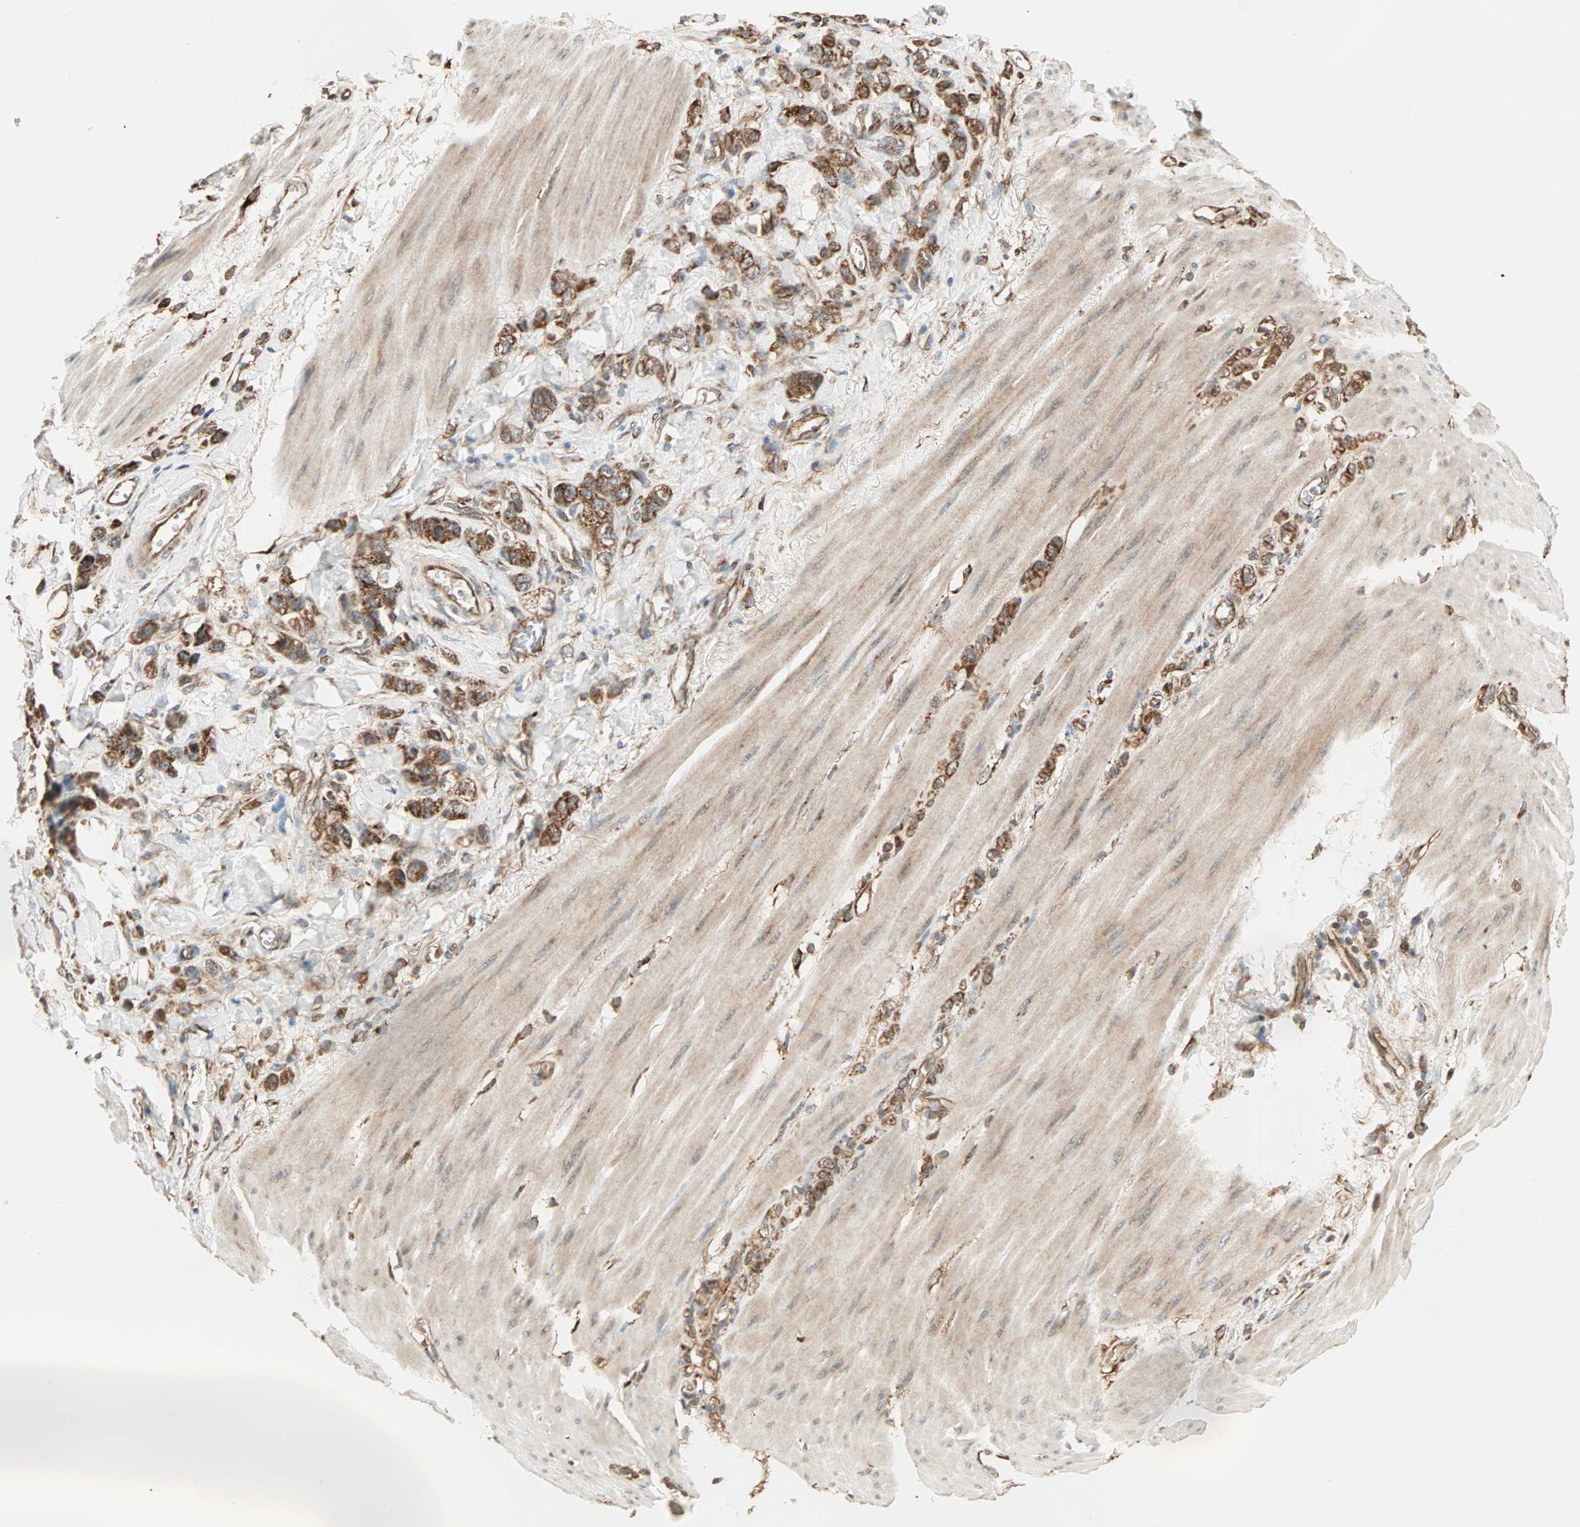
{"staining": {"intensity": "strong", "quantity": ">75%", "location": "cytoplasmic/membranous"}, "tissue": "stomach cancer", "cell_type": "Tumor cells", "image_type": "cancer", "snomed": [{"axis": "morphology", "description": "Adenocarcinoma, NOS"}, {"axis": "topography", "description": "Stomach"}], "caption": "Protein staining reveals strong cytoplasmic/membranous staining in approximately >75% of tumor cells in stomach adenocarcinoma.", "gene": "P4HA1", "patient": {"sex": "male", "age": 82}}